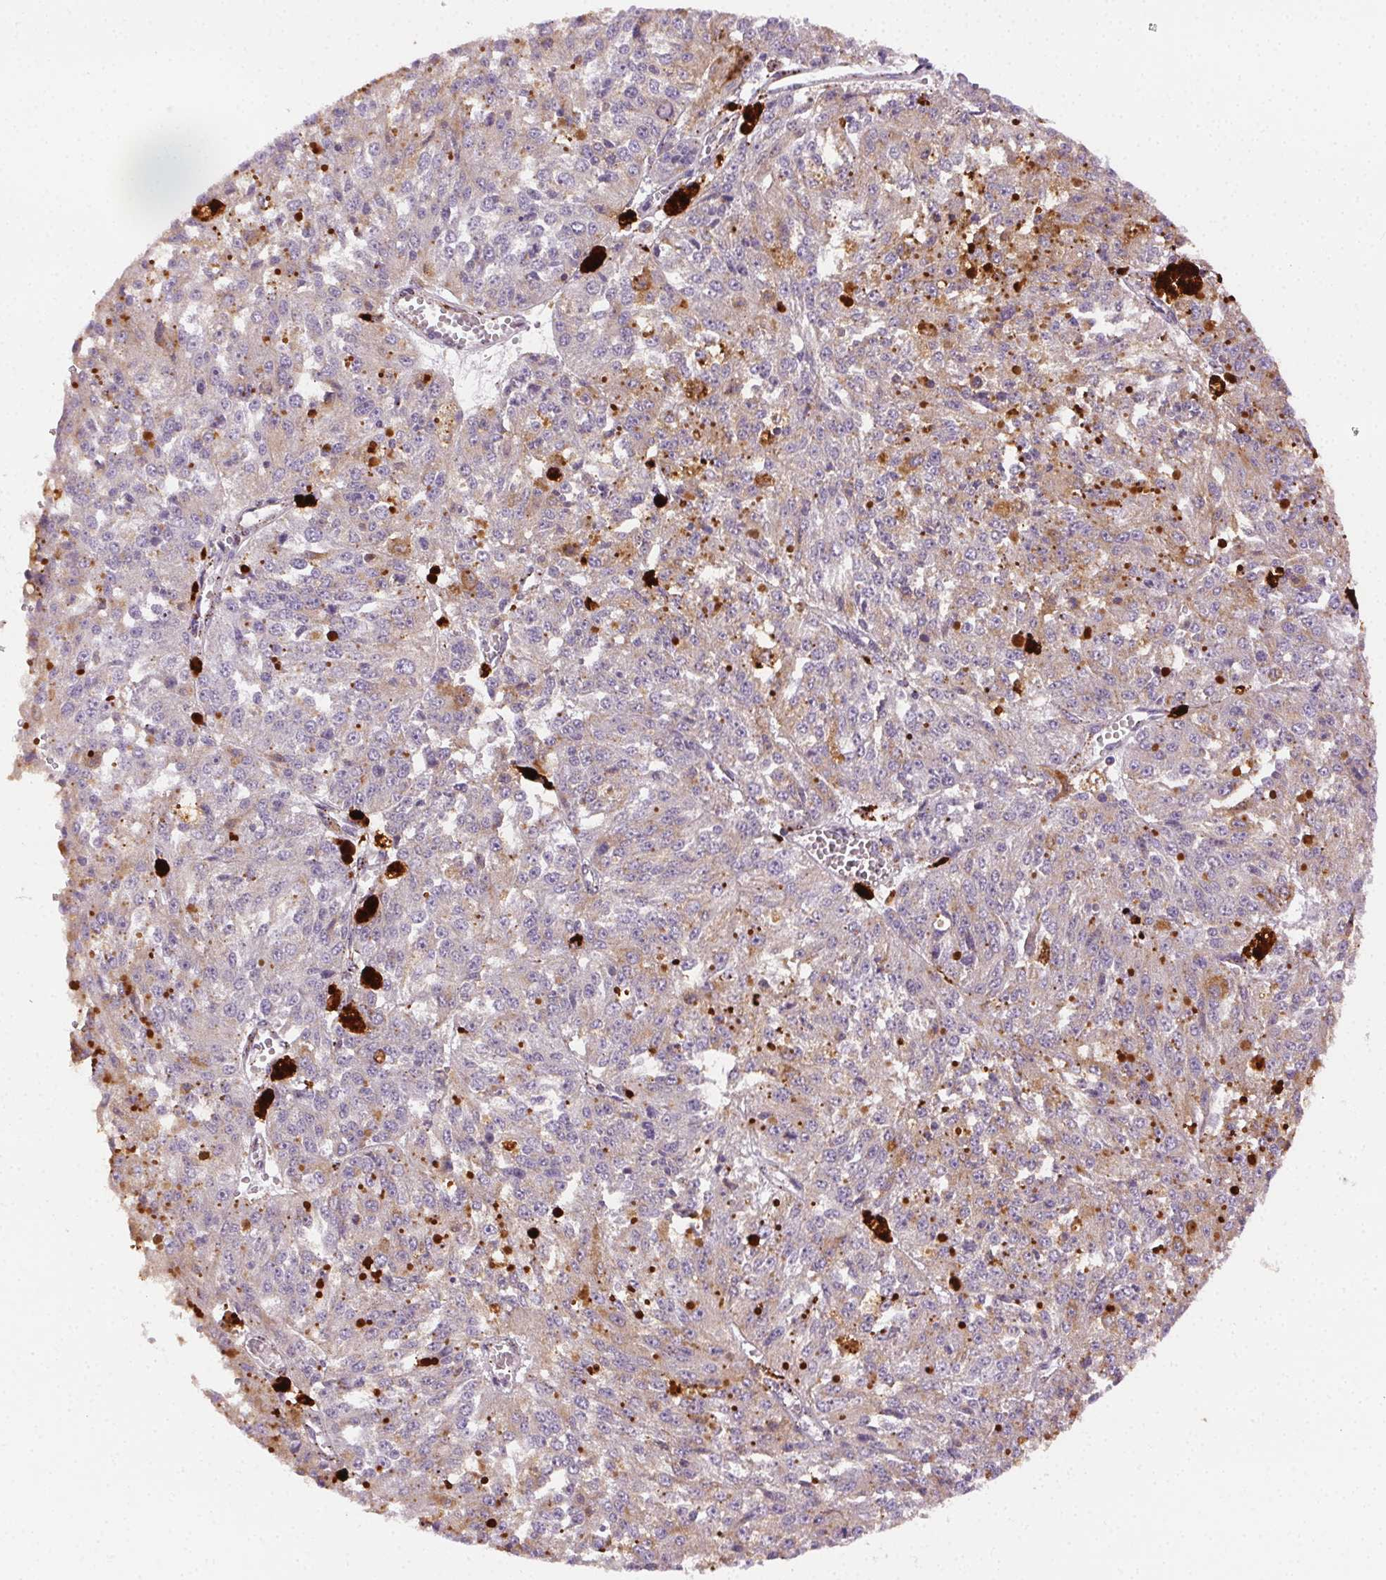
{"staining": {"intensity": "weak", "quantity": "<25%", "location": "cytoplasmic/membranous"}, "tissue": "melanoma", "cell_type": "Tumor cells", "image_type": "cancer", "snomed": [{"axis": "morphology", "description": "Malignant melanoma, Metastatic site"}, {"axis": "topography", "description": "Lymph node"}], "caption": "Immunohistochemistry (IHC) micrograph of neoplastic tissue: melanoma stained with DAB (3,3'-diaminobenzidine) demonstrates no significant protein positivity in tumor cells. (DAB (3,3'-diaminobenzidine) immunohistochemistry, high magnification).", "gene": "SCPEP1", "patient": {"sex": "female", "age": 64}}